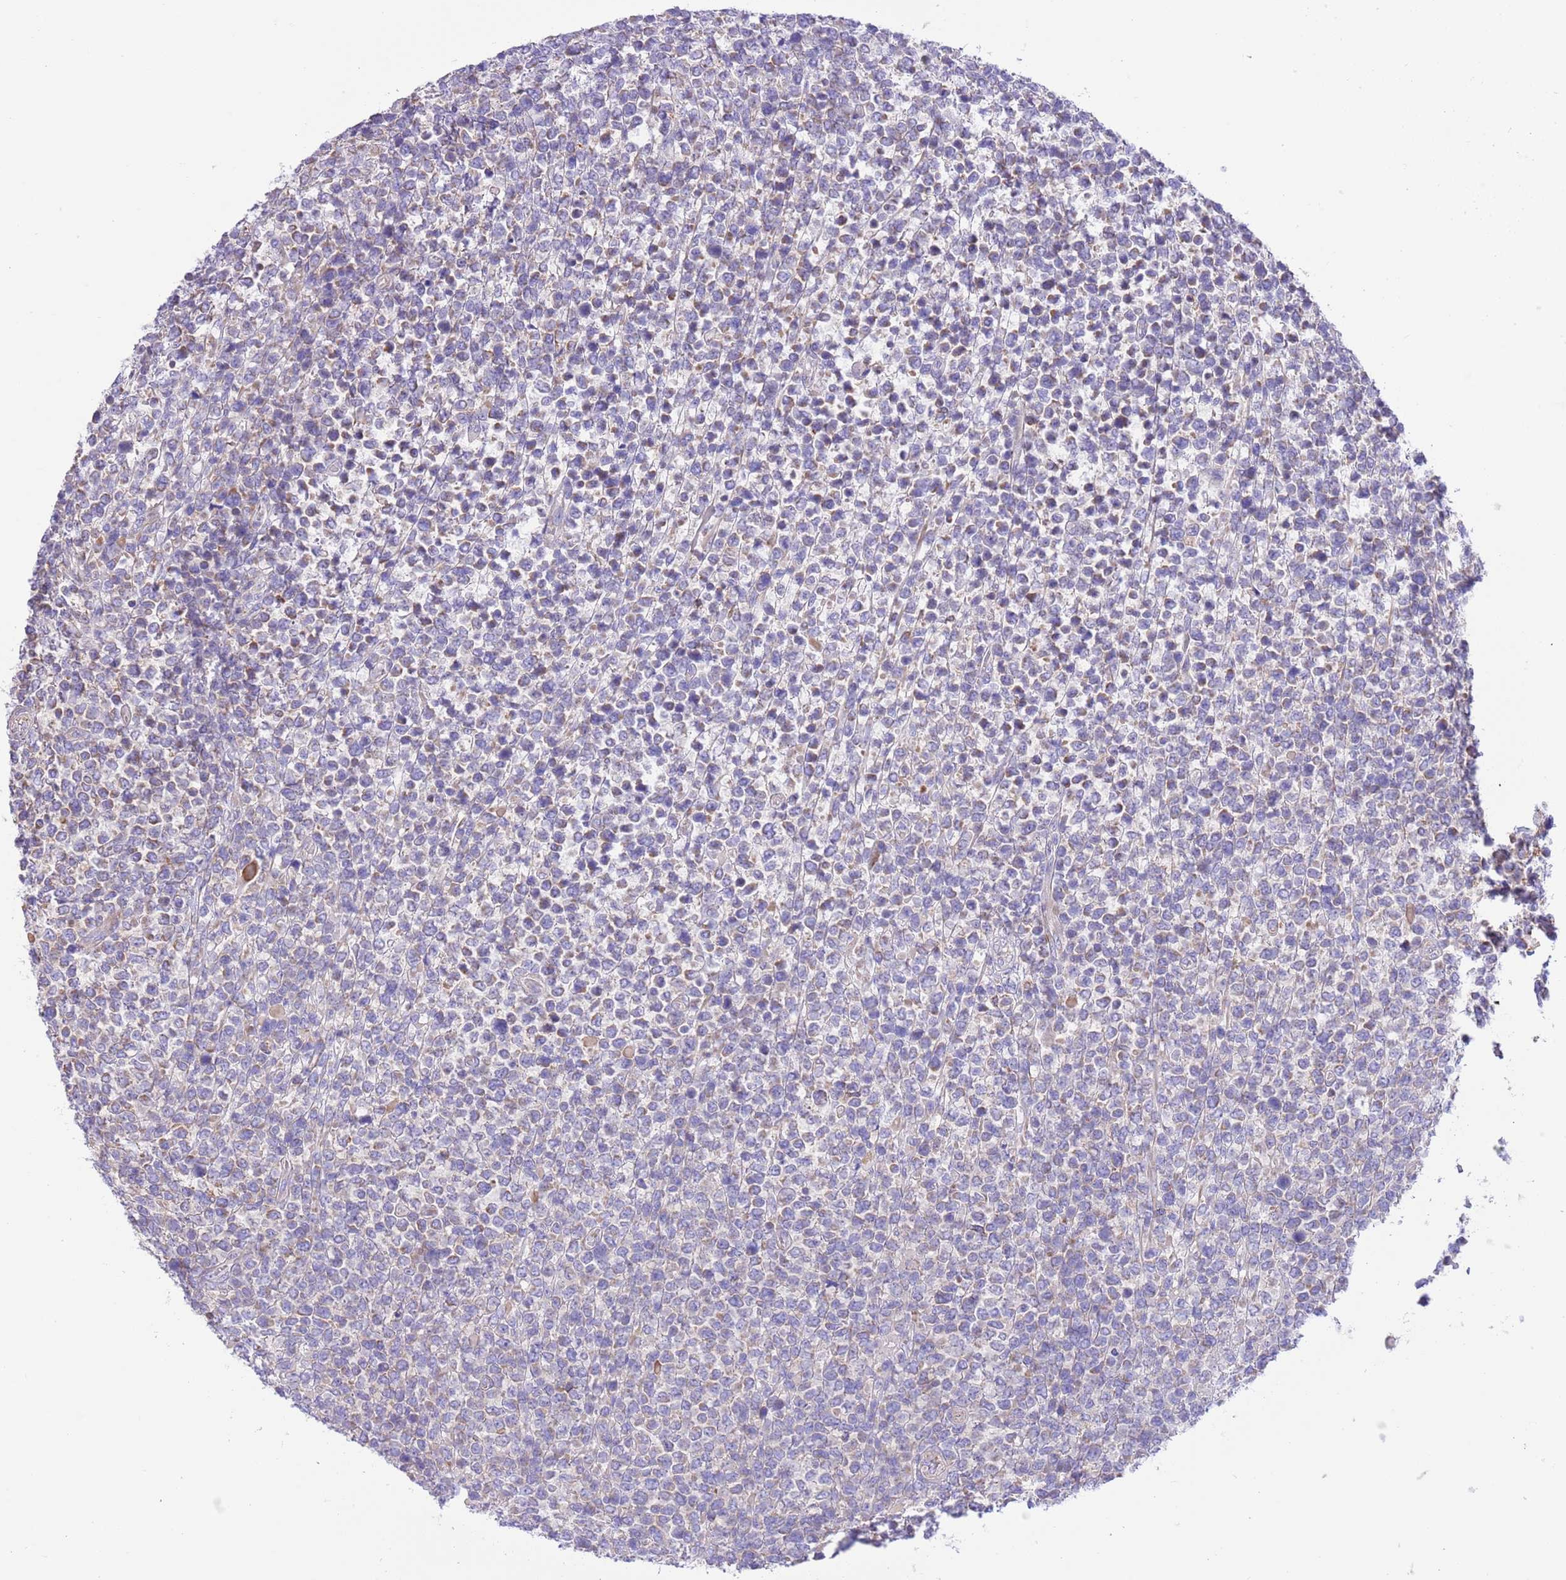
{"staining": {"intensity": "negative", "quantity": "none", "location": "none"}, "tissue": "lymphoma", "cell_type": "Tumor cells", "image_type": "cancer", "snomed": [{"axis": "morphology", "description": "Malignant lymphoma, non-Hodgkin's type, High grade"}, {"axis": "topography", "description": "Soft tissue"}], "caption": "DAB (3,3'-diaminobenzidine) immunohistochemical staining of malignant lymphoma, non-Hodgkin's type (high-grade) shows no significant expression in tumor cells. Brightfield microscopy of immunohistochemistry stained with DAB (3,3'-diaminobenzidine) (brown) and hematoxylin (blue), captured at high magnification.", "gene": "SS18L2", "patient": {"sex": "female", "age": 56}}